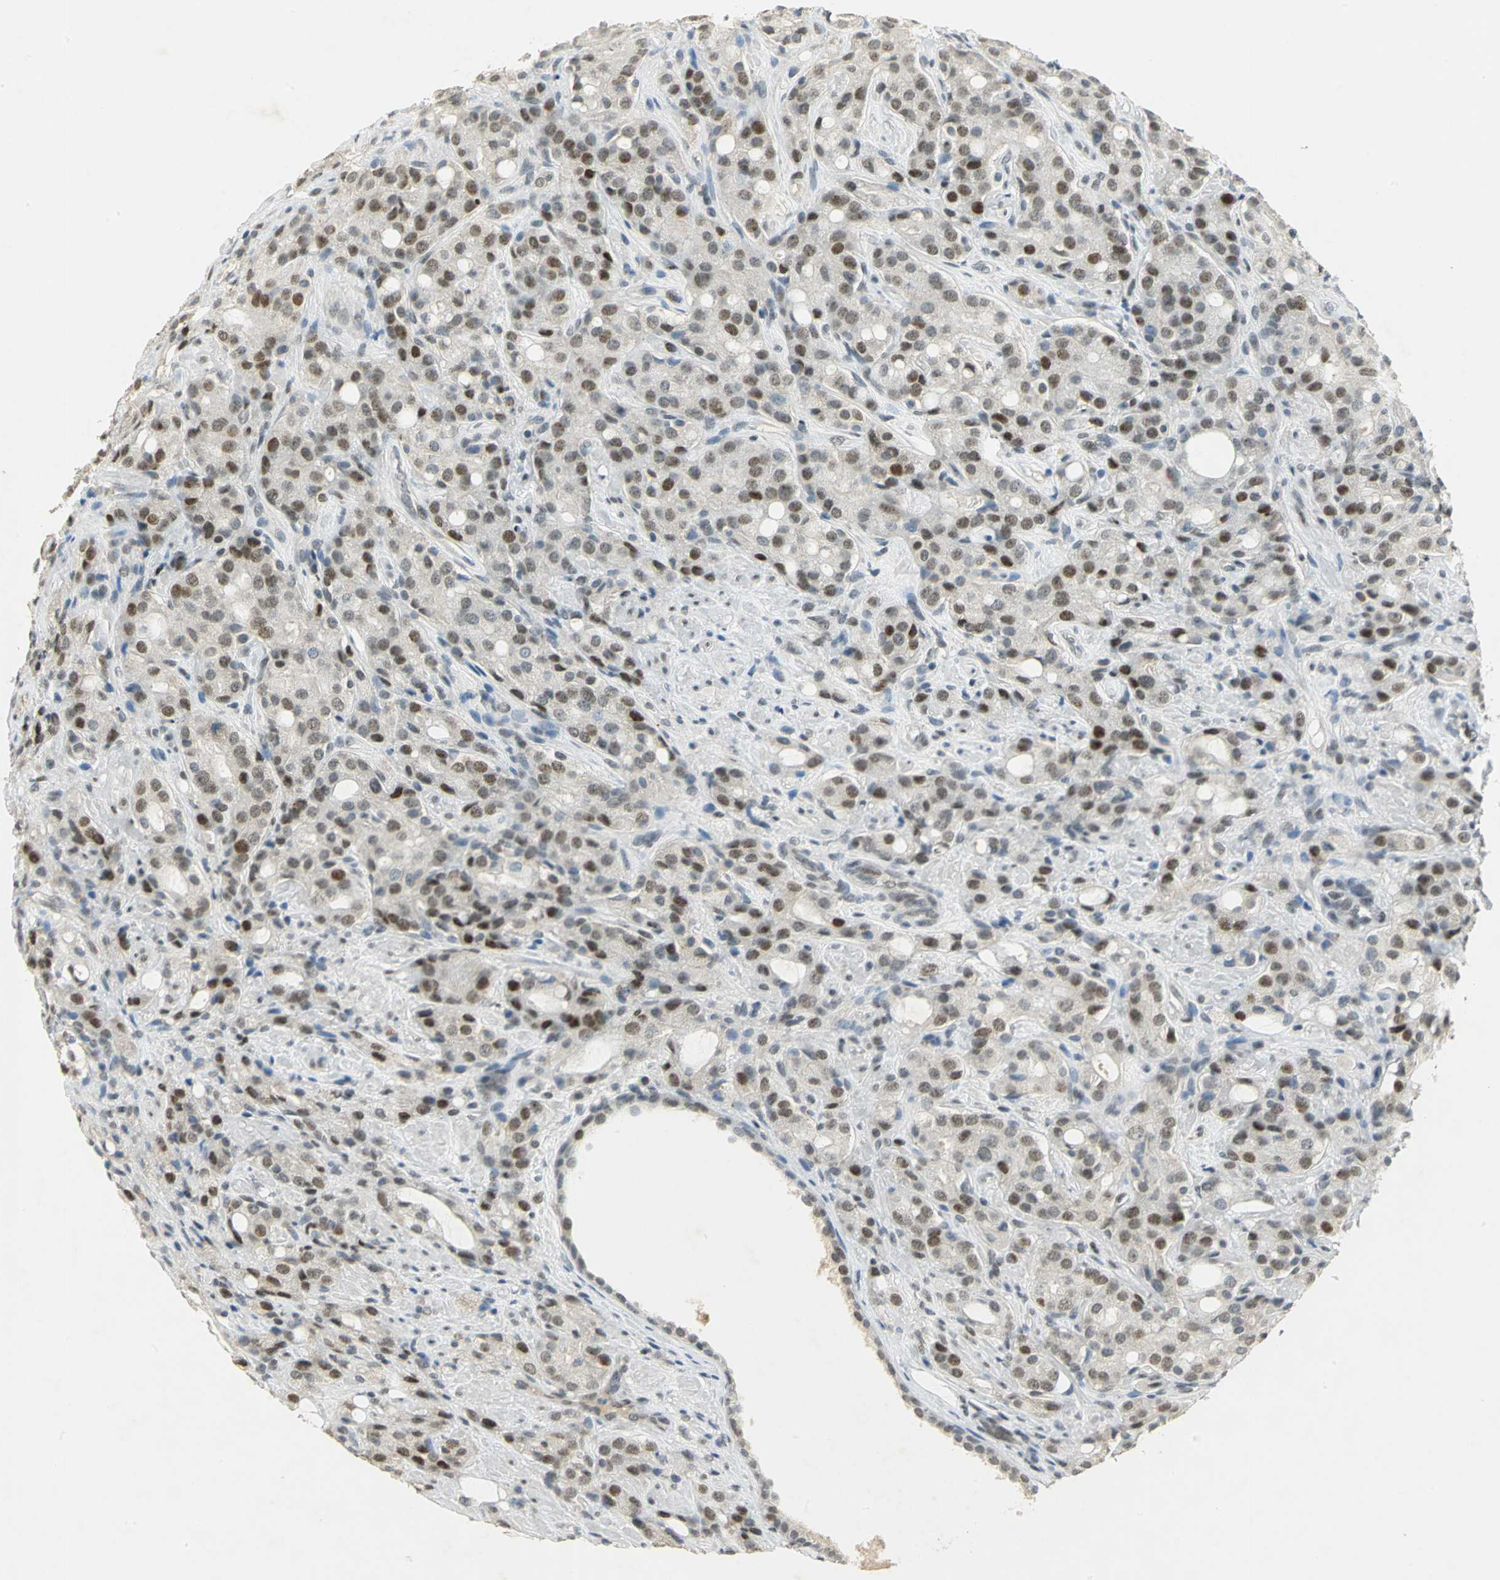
{"staining": {"intensity": "strong", "quantity": "25%-75%", "location": "nuclear"}, "tissue": "prostate cancer", "cell_type": "Tumor cells", "image_type": "cancer", "snomed": [{"axis": "morphology", "description": "Adenocarcinoma, High grade"}, {"axis": "topography", "description": "Prostate"}], "caption": "Strong nuclear expression is identified in about 25%-75% of tumor cells in high-grade adenocarcinoma (prostate).", "gene": "AK6", "patient": {"sex": "male", "age": 72}}